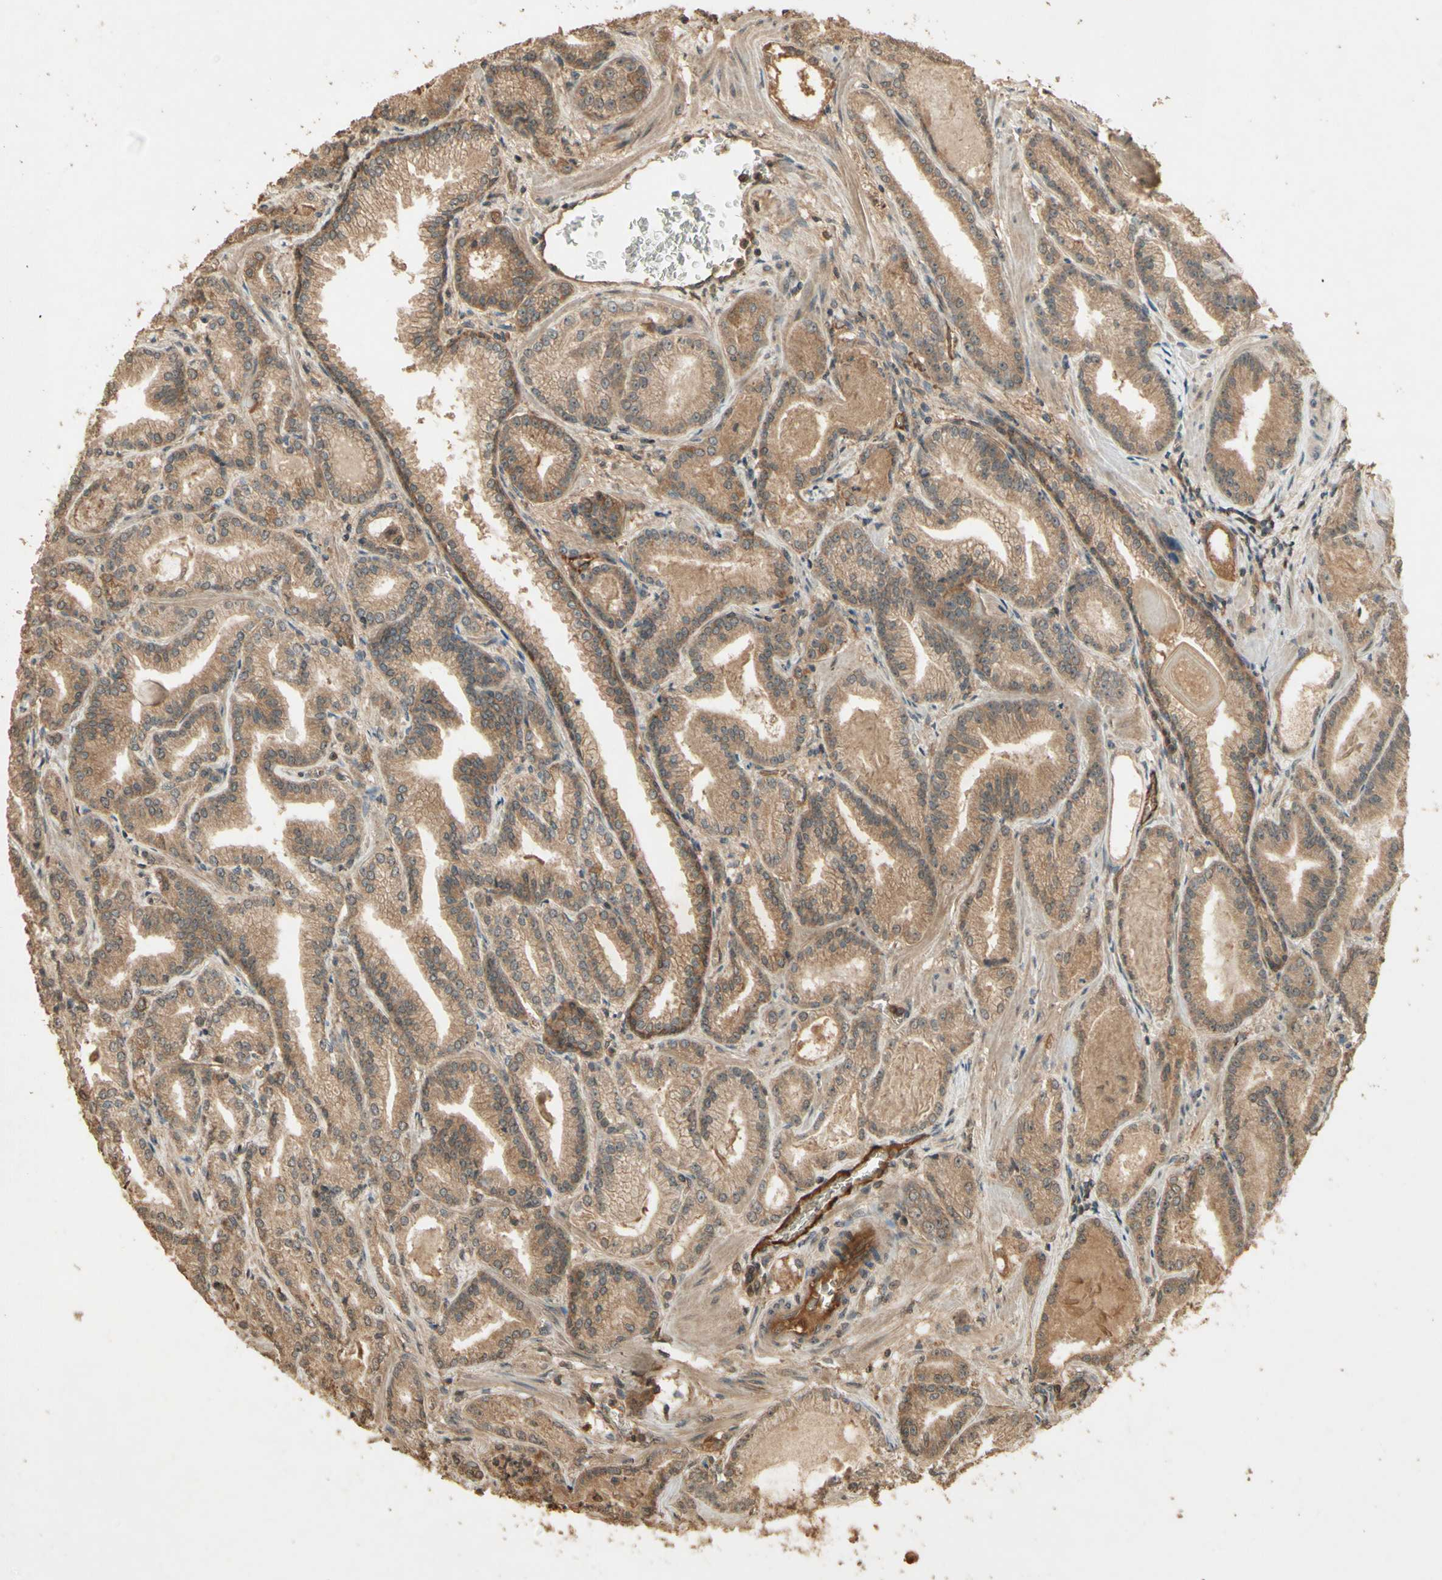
{"staining": {"intensity": "moderate", "quantity": ">75%", "location": "cytoplasmic/membranous"}, "tissue": "prostate cancer", "cell_type": "Tumor cells", "image_type": "cancer", "snomed": [{"axis": "morphology", "description": "Adenocarcinoma, Low grade"}, {"axis": "topography", "description": "Prostate"}], "caption": "Prostate low-grade adenocarcinoma stained with DAB (3,3'-diaminobenzidine) immunohistochemistry (IHC) exhibits medium levels of moderate cytoplasmic/membranous expression in about >75% of tumor cells.", "gene": "SMAD9", "patient": {"sex": "male", "age": 59}}